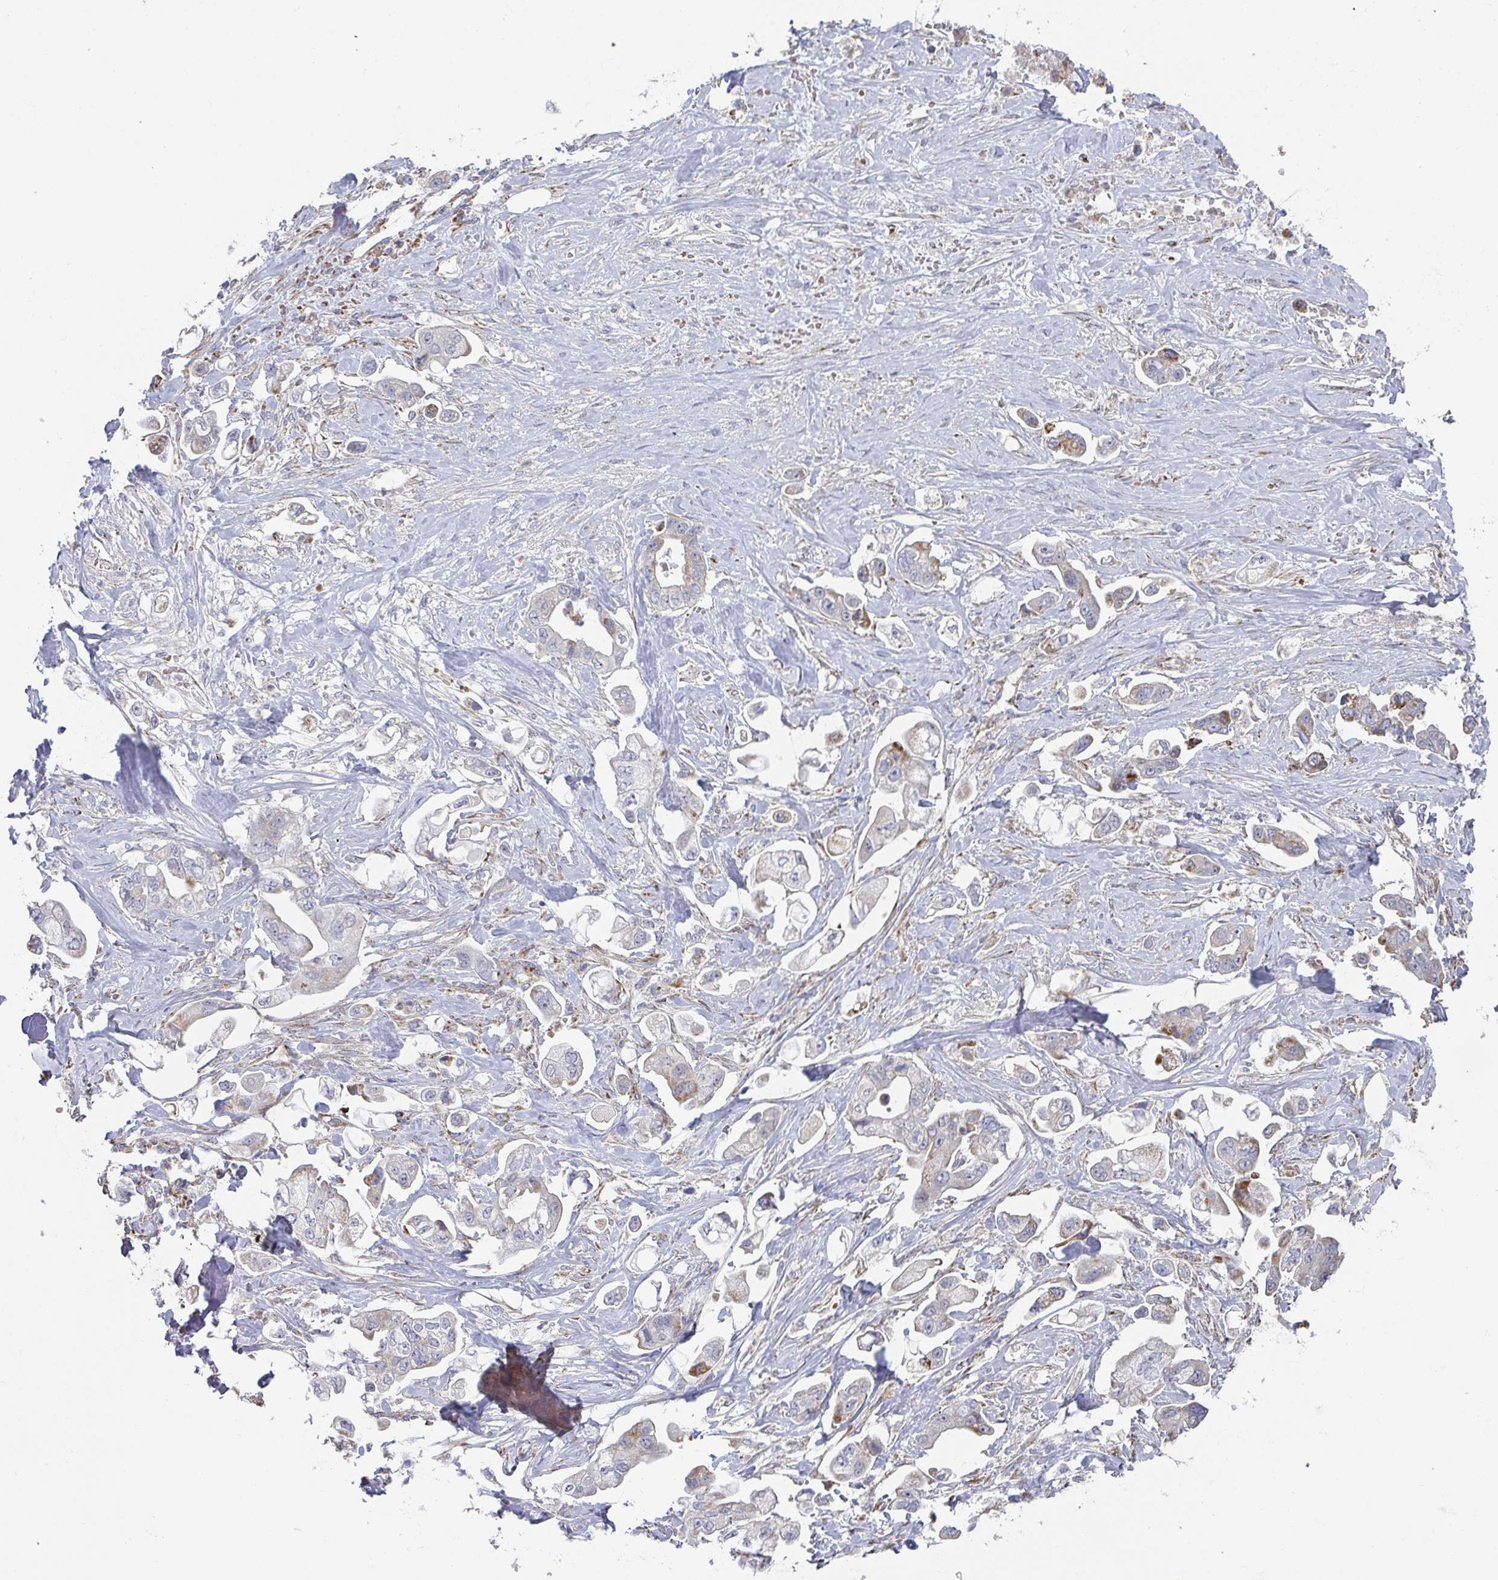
{"staining": {"intensity": "negative", "quantity": "none", "location": "none"}, "tissue": "stomach cancer", "cell_type": "Tumor cells", "image_type": "cancer", "snomed": [{"axis": "morphology", "description": "Adenocarcinoma, NOS"}, {"axis": "topography", "description": "Stomach"}], "caption": "This is an immunohistochemistry (IHC) photomicrograph of human adenocarcinoma (stomach). There is no positivity in tumor cells.", "gene": "ZNF526", "patient": {"sex": "male", "age": 62}}